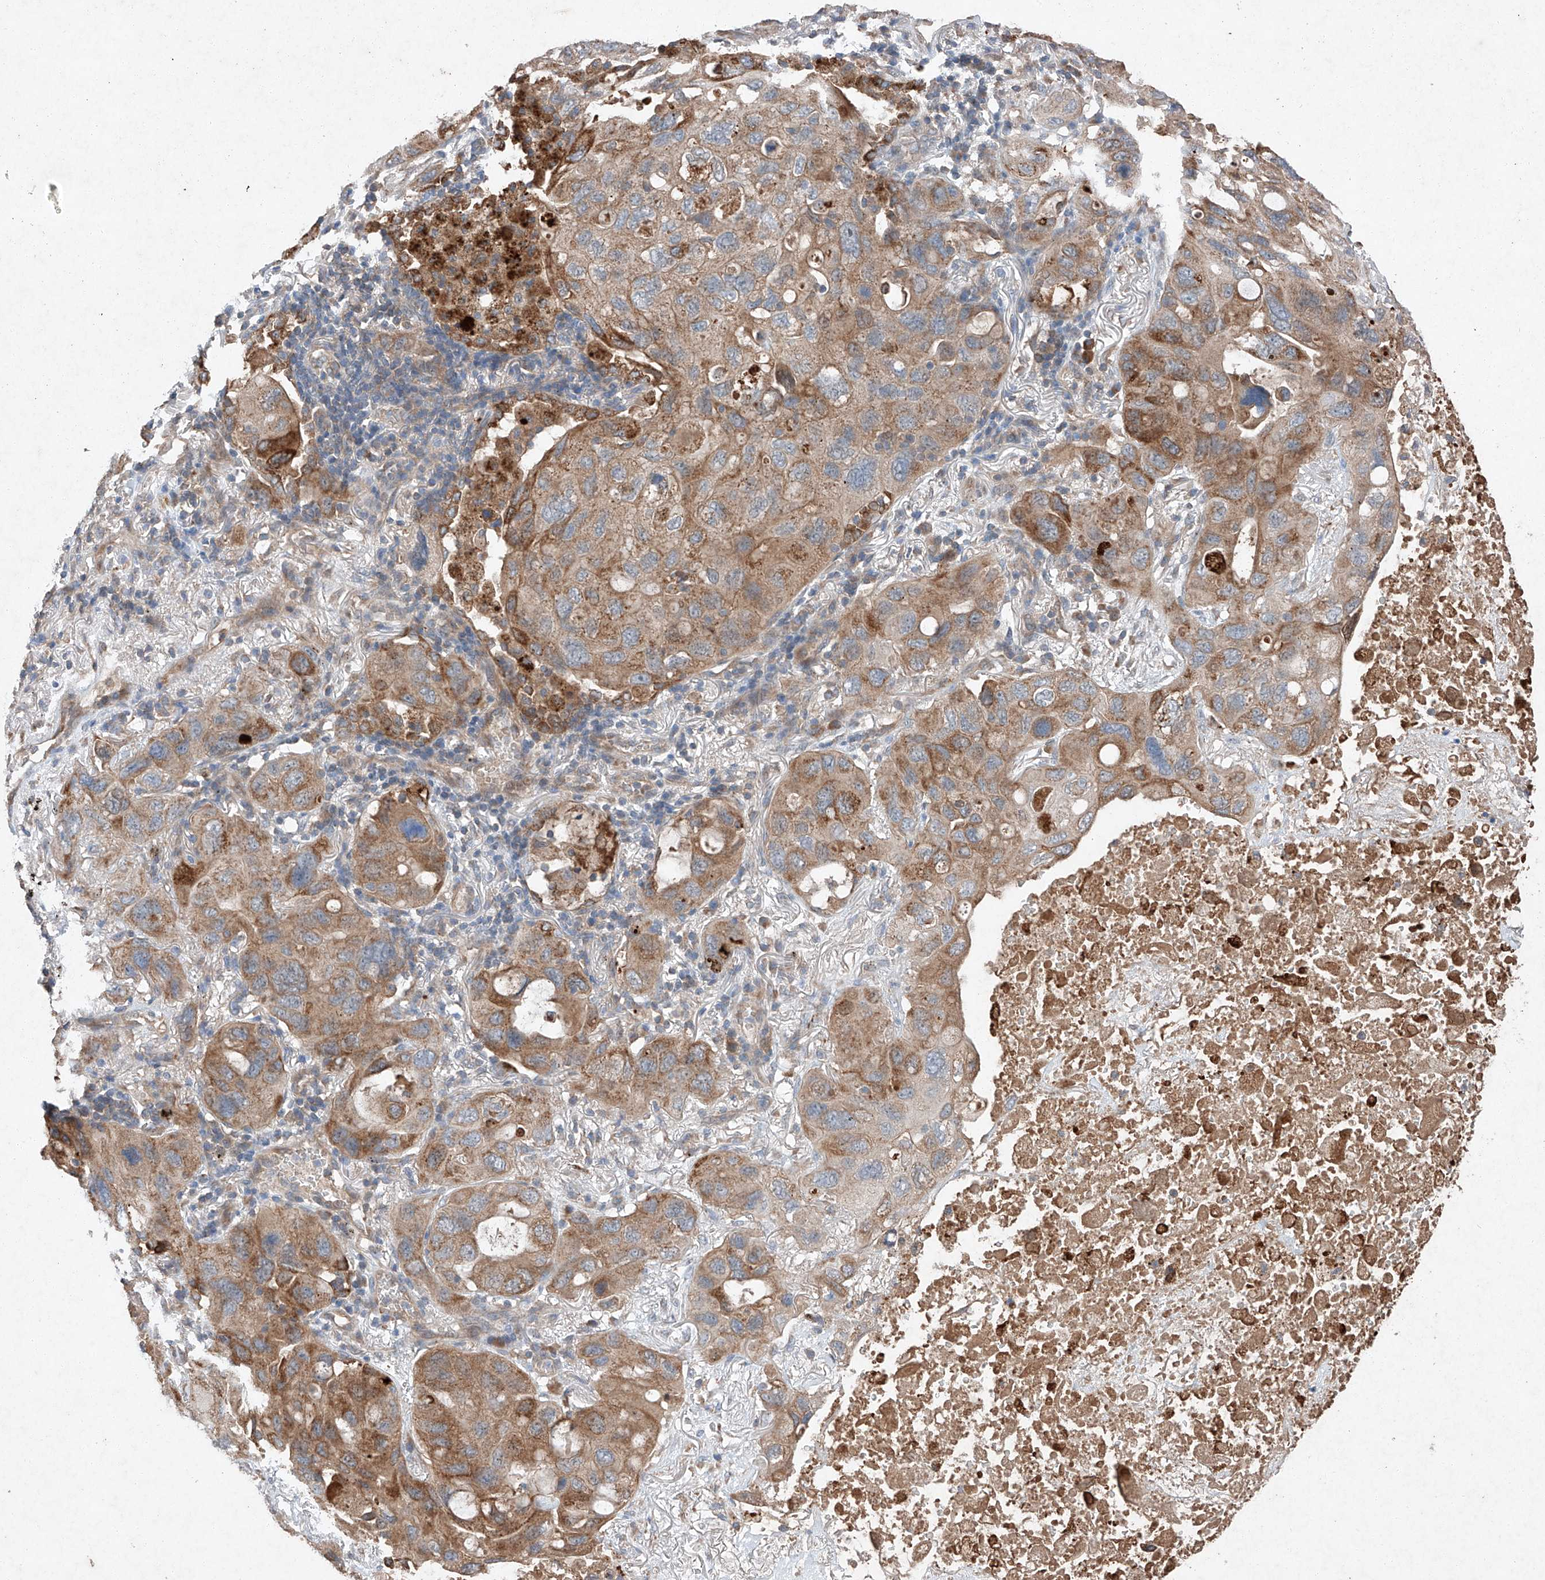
{"staining": {"intensity": "moderate", "quantity": ">75%", "location": "cytoplasmic/membranous"}, "tissue": "lung cancer", "cell_type": "Tumor cells", "image_type": "cancer", "snomed": [{"axis": "morphology", "description": "Squamous cell carcinoma, NOS"}, {"axis": "topography", "description": "Lung"}], "caption": "Lung cancer stained for a protein demonstrates moderate cytoplasmic/membranous positivity in tumor cells.", "gene": "RUSC1", "patient": {"sex": "female", "age": 73}}